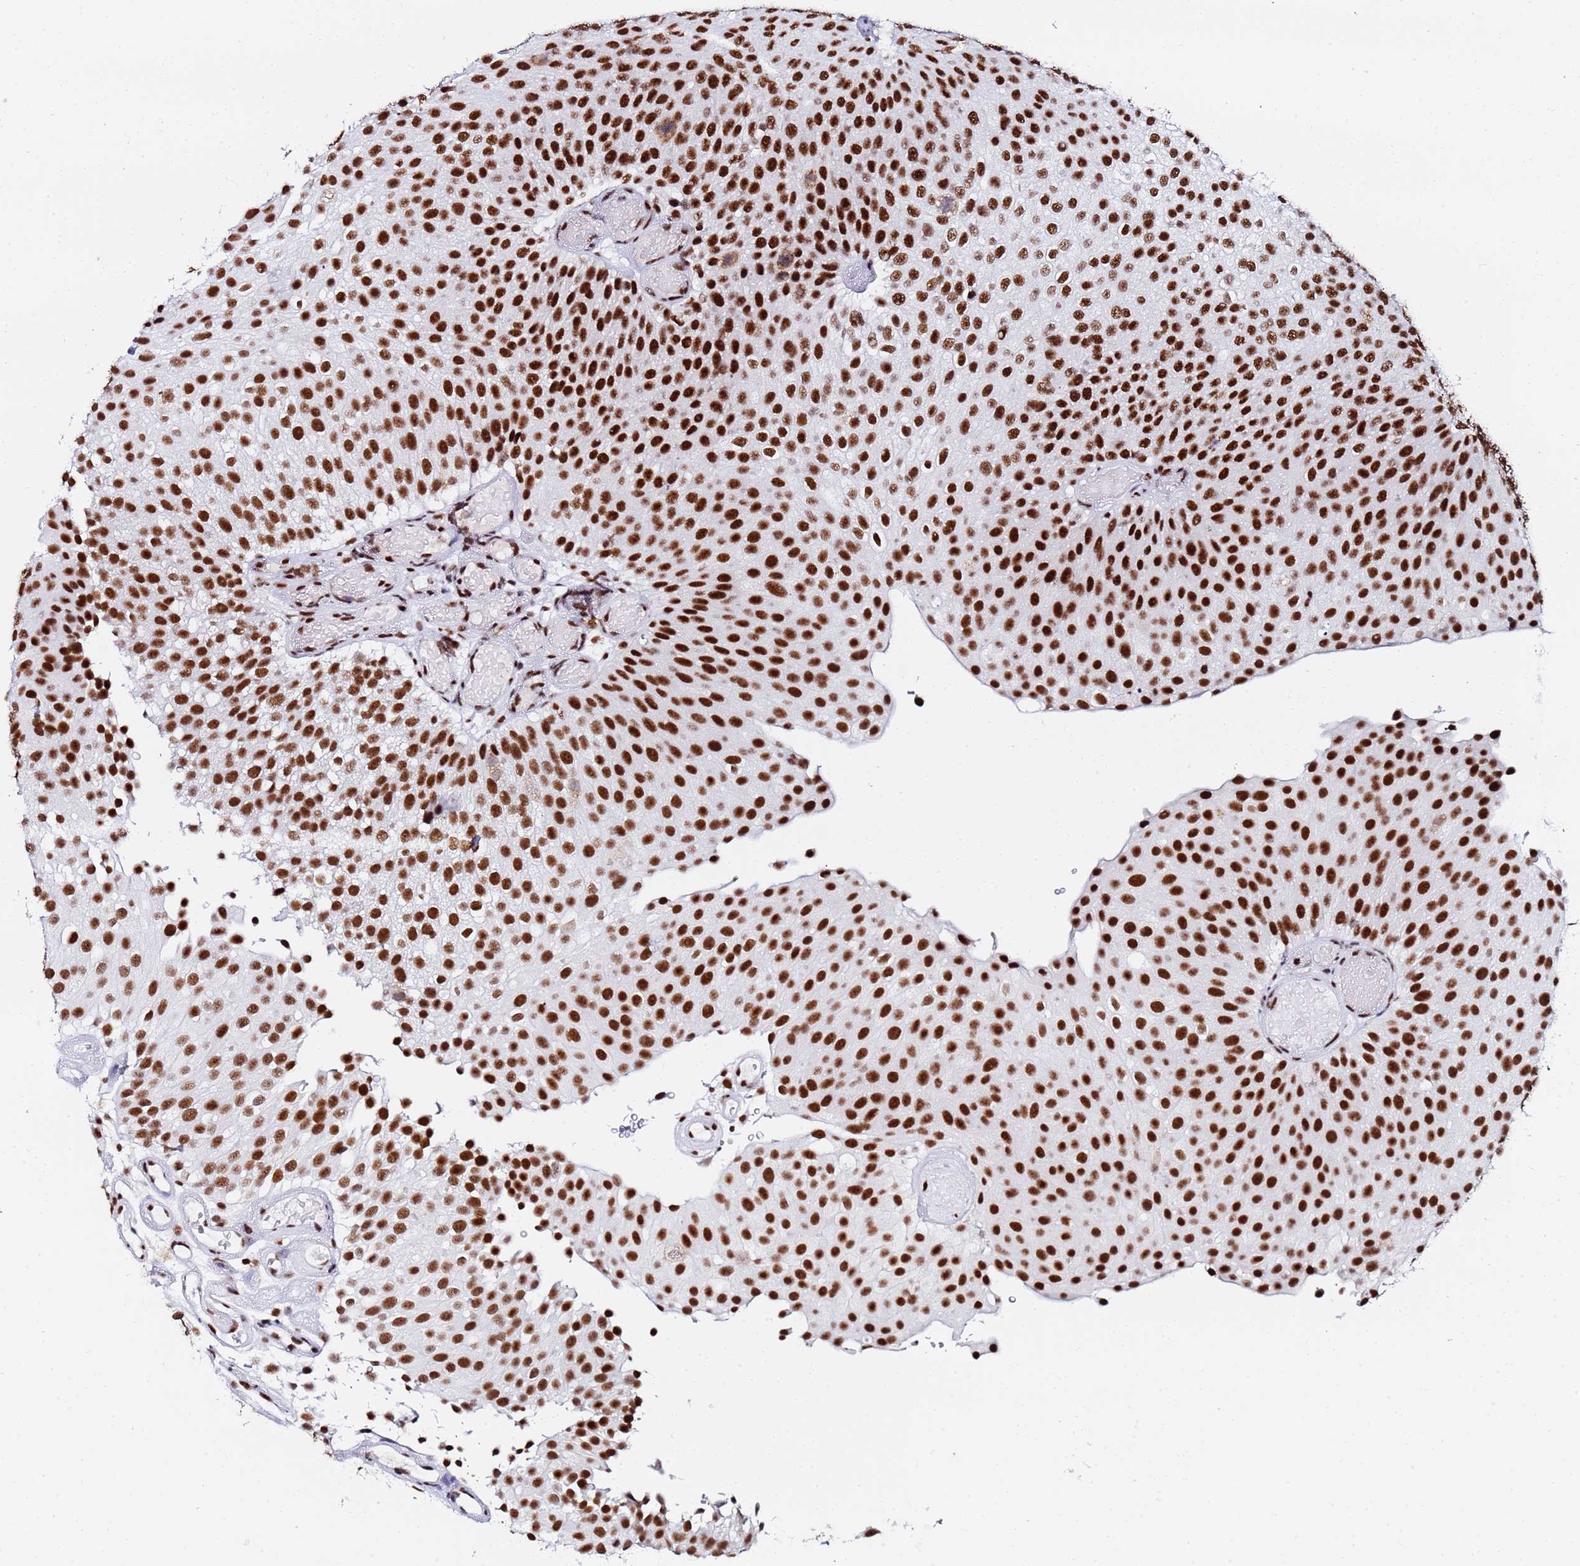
{"staining": {"intensity": "strong", "quantity": ">75%", "location": "nuclear"}, "tissue": "urothelial cancer", "cell_type": "Tumor cells", "image_type": "cancer", "snomed": [{"axis": "morphology", "description": "Urothelial carcinoma, Low grade"}, {"axis": "topography", "description": "Urinary bladder"}], "caption": "This photomicrograph exhibits IHC staining of human urothelial cancer, with high strong nuclear staining in about >75% of tumor cells.", "gene": "SNRPA1", "patient": {"sex": "male", "age": 78}}